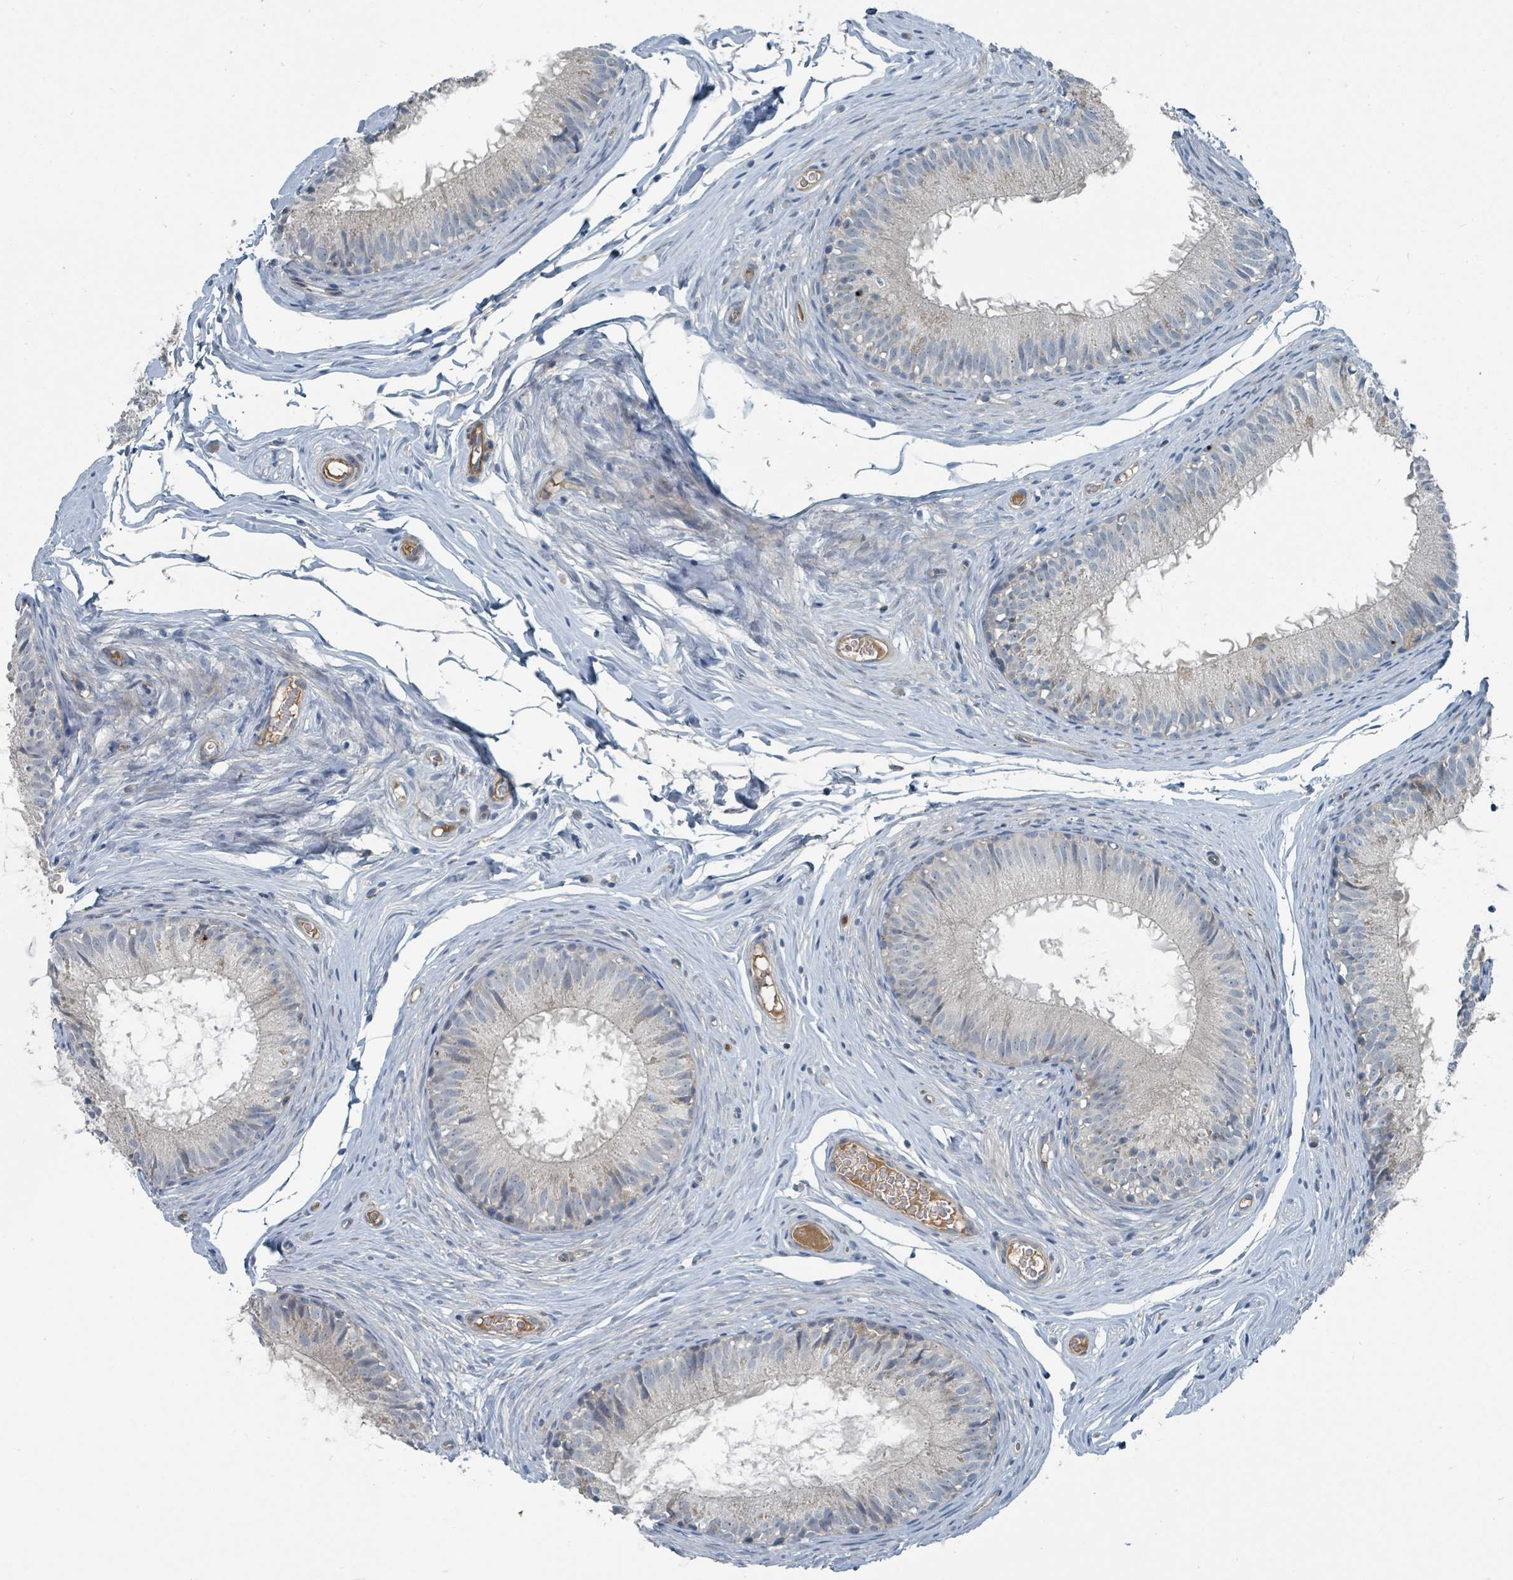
{"staining": {"intensity": "negative", "quantity": "none", "location": "none"}, "tissue": "epididymis", "cell_type": "Glandular cells", "image_type": "normal", "snomed": [{"axis": "morphology", "description": "Normal tissue, NOS"}, {"axis": "topography", "description": "Epididymis"}], "caption": "High magnification brightfield microscopy of benign epididymis stained with DAB (3,3'-diaminobenzidine) (brown) and counterstained with hematoxylin (blue): glandular cells show no significant staining.", "gene": "SLC44A5", "patient": {"sex": "male", "age": 25}}